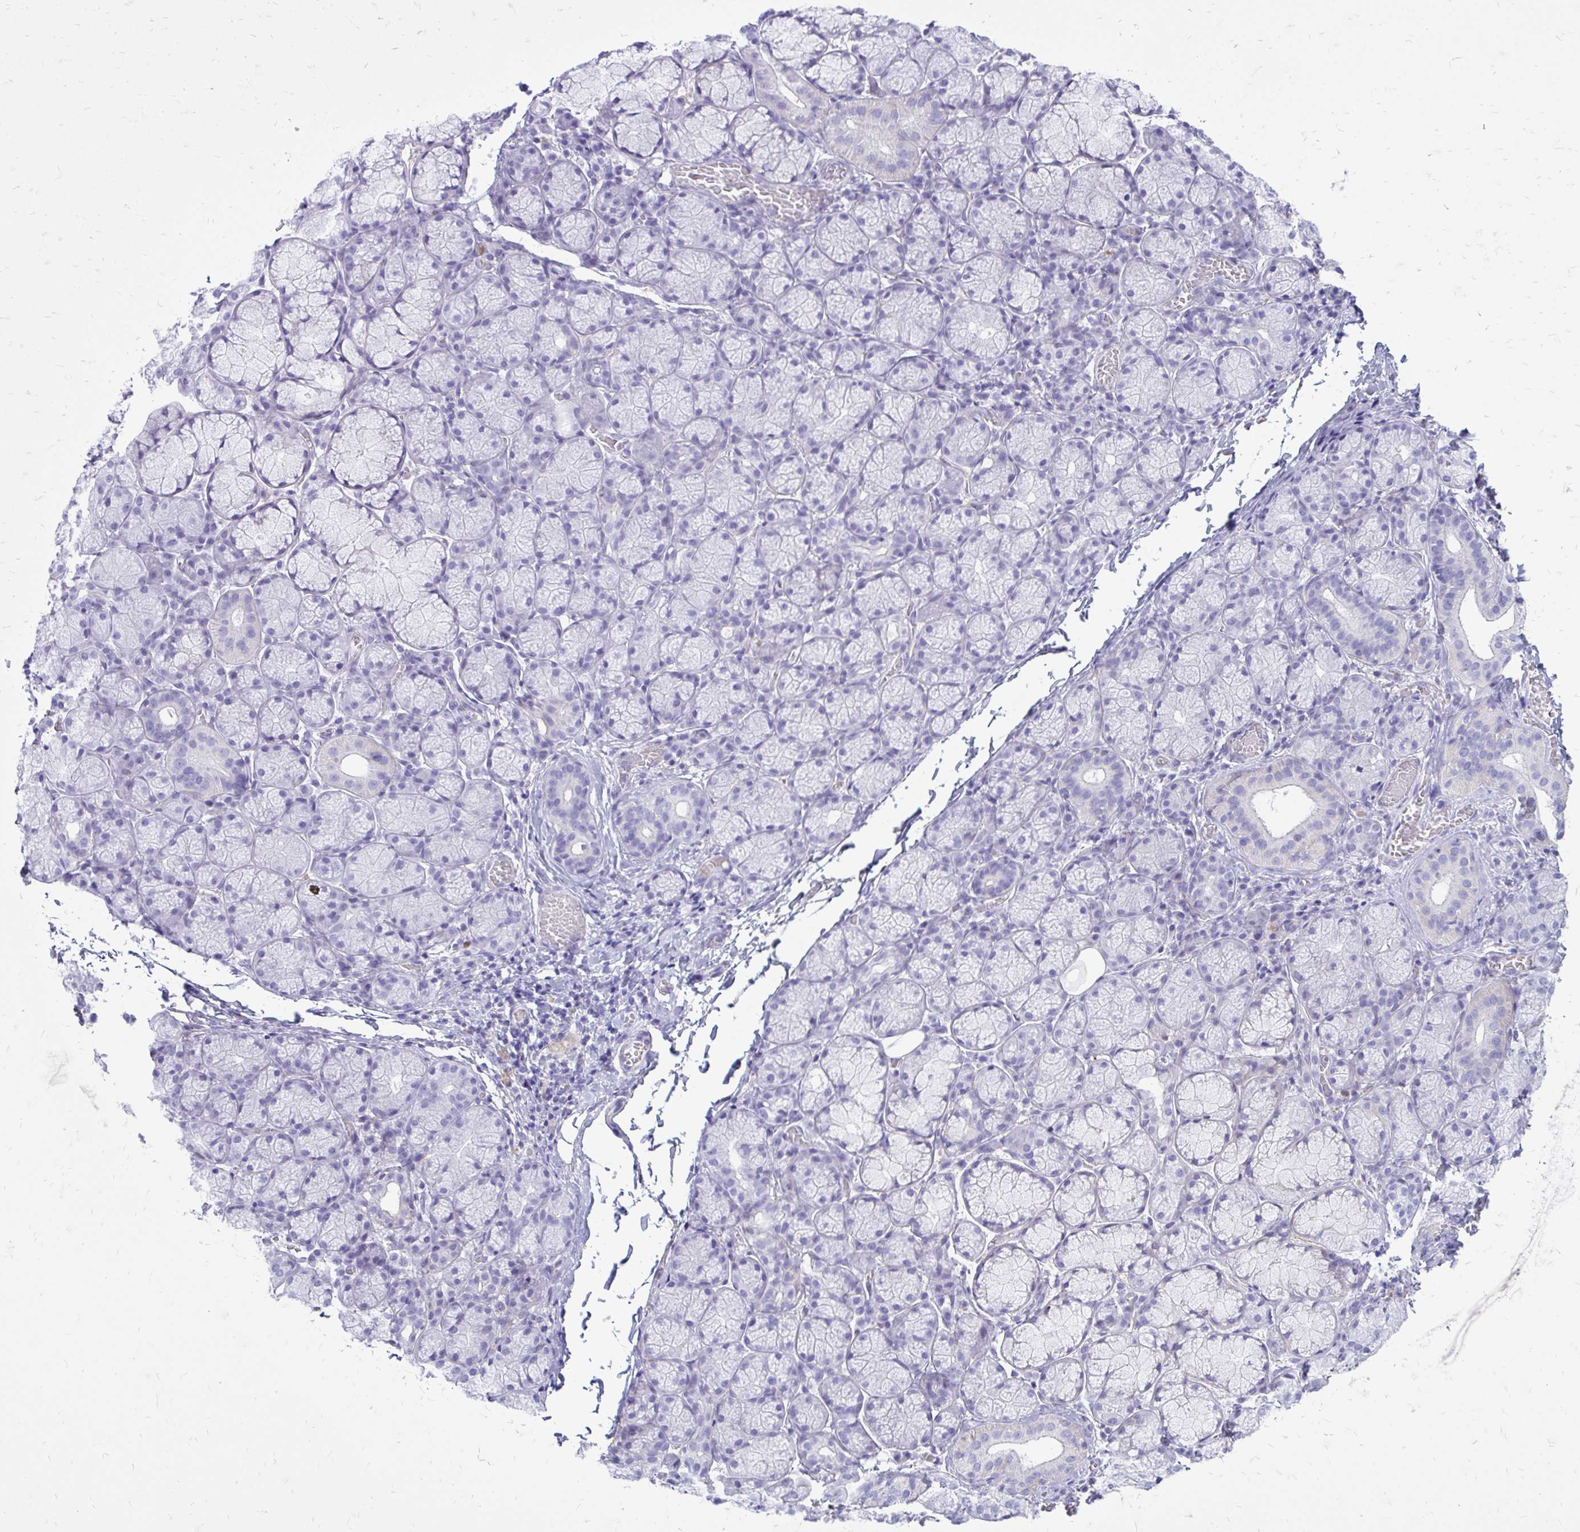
{"staining": {"intensity": "negative", "quantity": "none", "location": "none"}, "tissue": "salivary gland", "cell_type": "Glandular cells", "image_type": "normal", "snomed": [{"axis": "morphology", "description": "Normal tissue, NOS"}, {"axis": "topography", "description": "Salivary gland"}], "caption": "Glandular cells show no significant positivity in unremarkable salivary gland. (Brightfield microscopy of DAB immunohistochemistry at high magnification).", "gene": "SIGLEC11", "patient": {"sex": "female", "age": 24}}